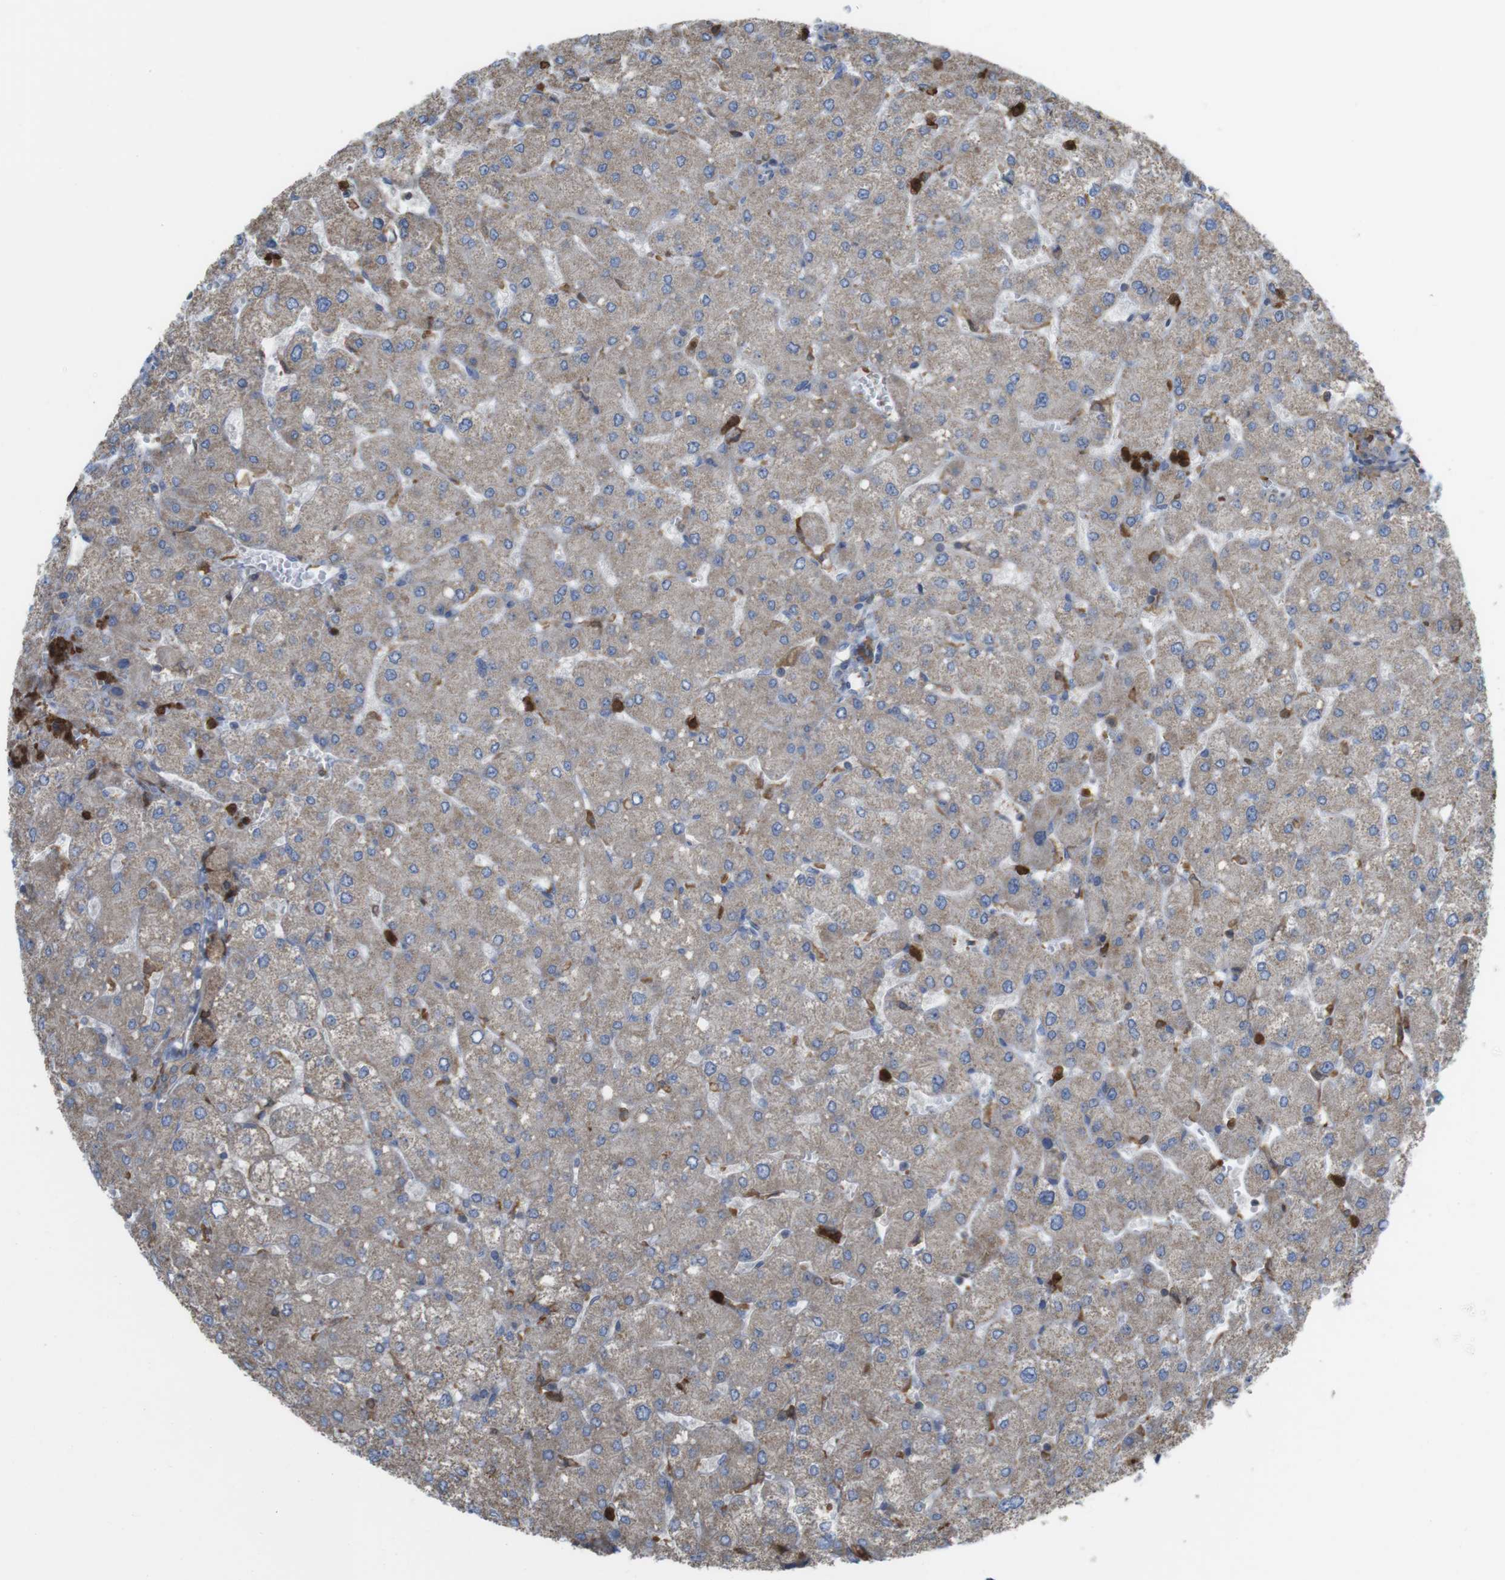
{"staining": {"intensity": "weak", "quantity": ">75%", "location": "cytoplasmic/membranous"}, "tissue": "liver", "cell_type": "Hepatocytes", "image_type": "normal", "snomed": [{"axis": "morphology", "description": "Normal tissue, NOS"}, {"axis": "topography", "description": "Liver"}], "caption": "Human liver stained with a brown dye exhibits weak cytoplasmic/membranous positive staining in about >75% of hepatocytes.", "gene": "PRKCD", "patient": {"sex": "male", "age": 55}}